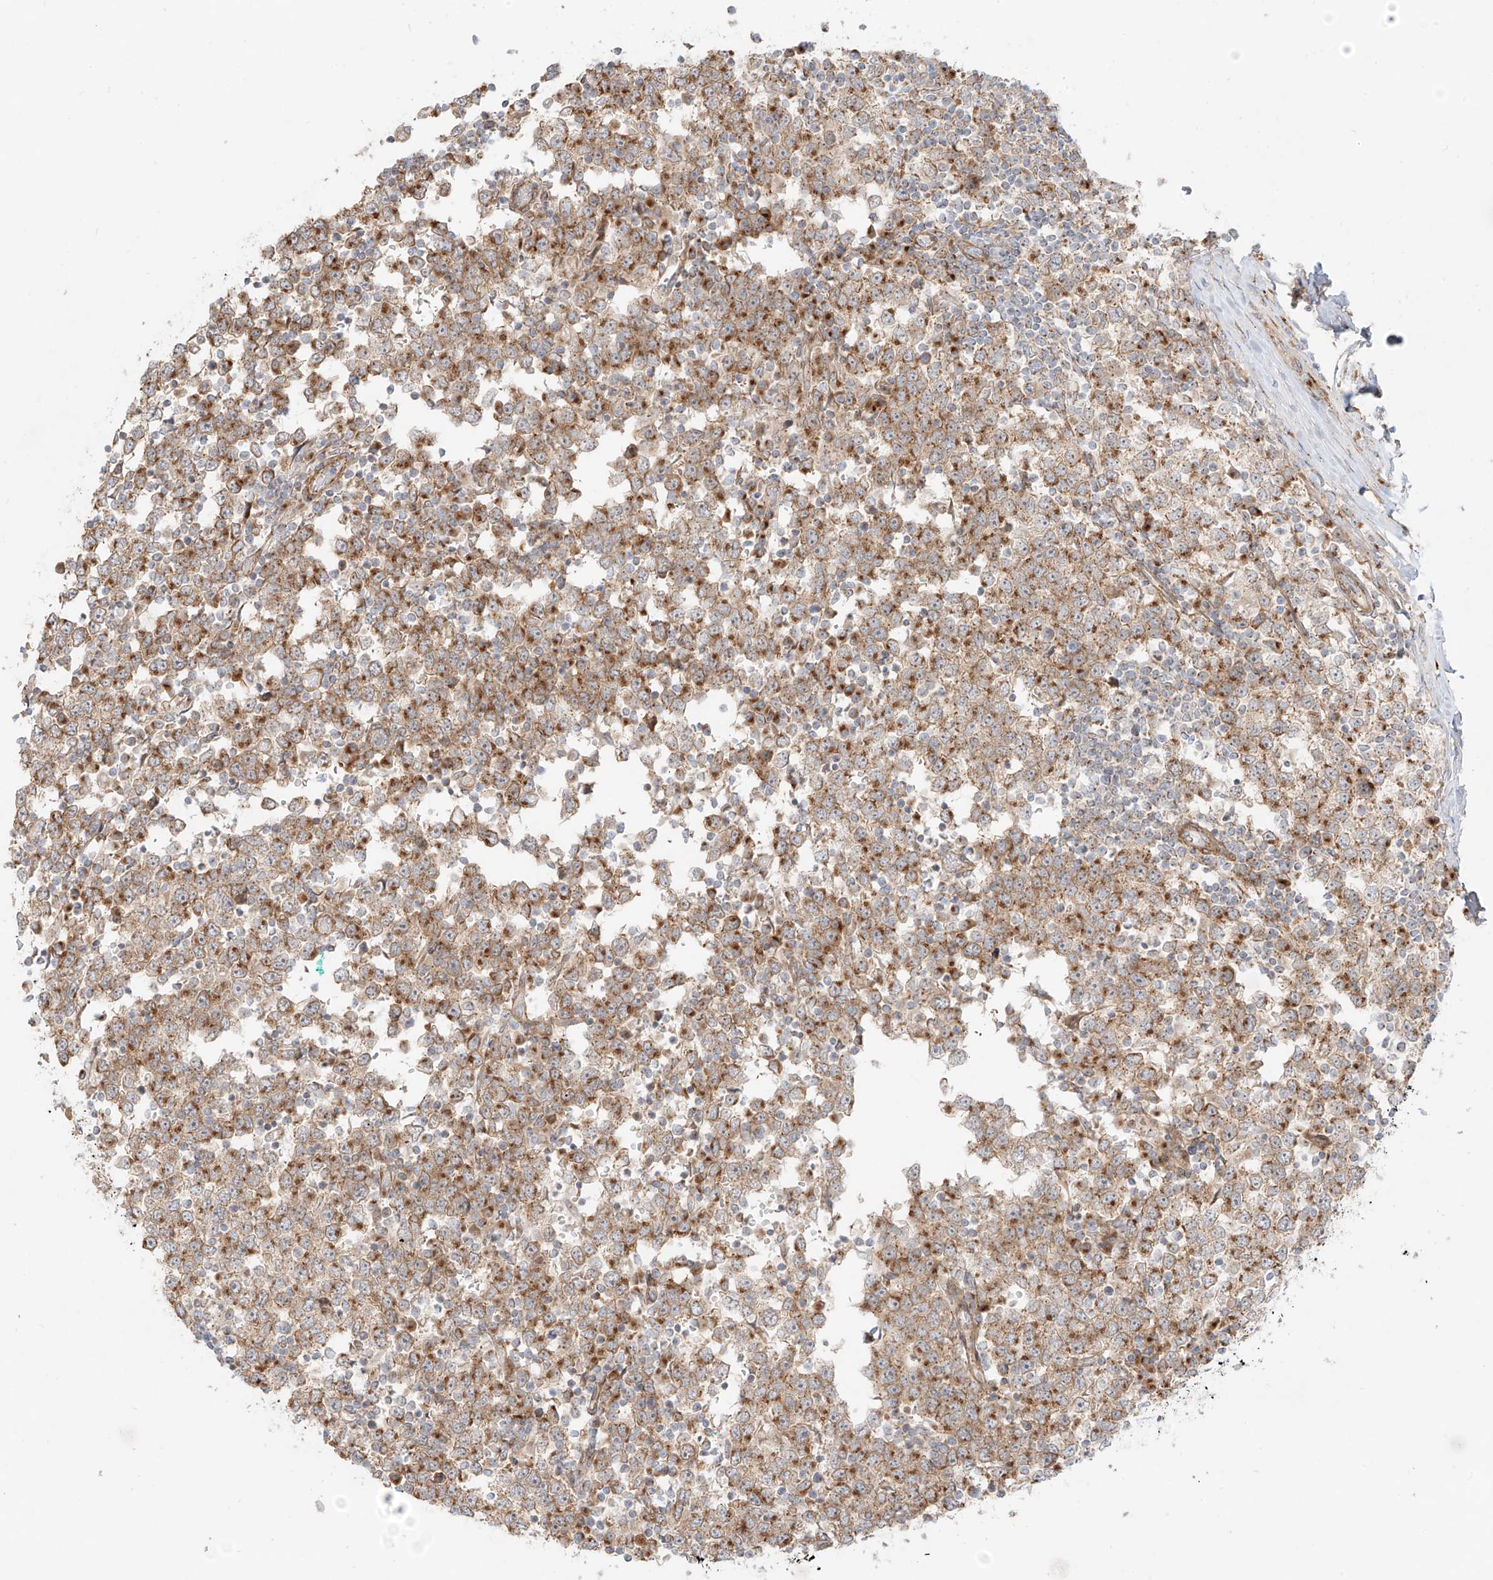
{"staining": {"intensity": "moderate", "quantity": ">75%", "location": "cytoplasmic/membranous"}, "tissue": "testis cancer", "cell_type": "Tumor cells", "image_type": "cancer", "snomed": [{"axis": "morphology", "description": "Seminoma, NOS"}, {"axis": "topography", "description": "Testis"}], "caption": "High-magnification brightfield microscopy of testis cancer (seminoma) stained with DAB (brown) and counterstained with hematoxylin (blue). tumor cells exhibit moderate cytoplasmic/membranous expression is seen in about>75% of cells.", "gene": "ZNF287", "patient": {"sex": "male", "age": 65}}